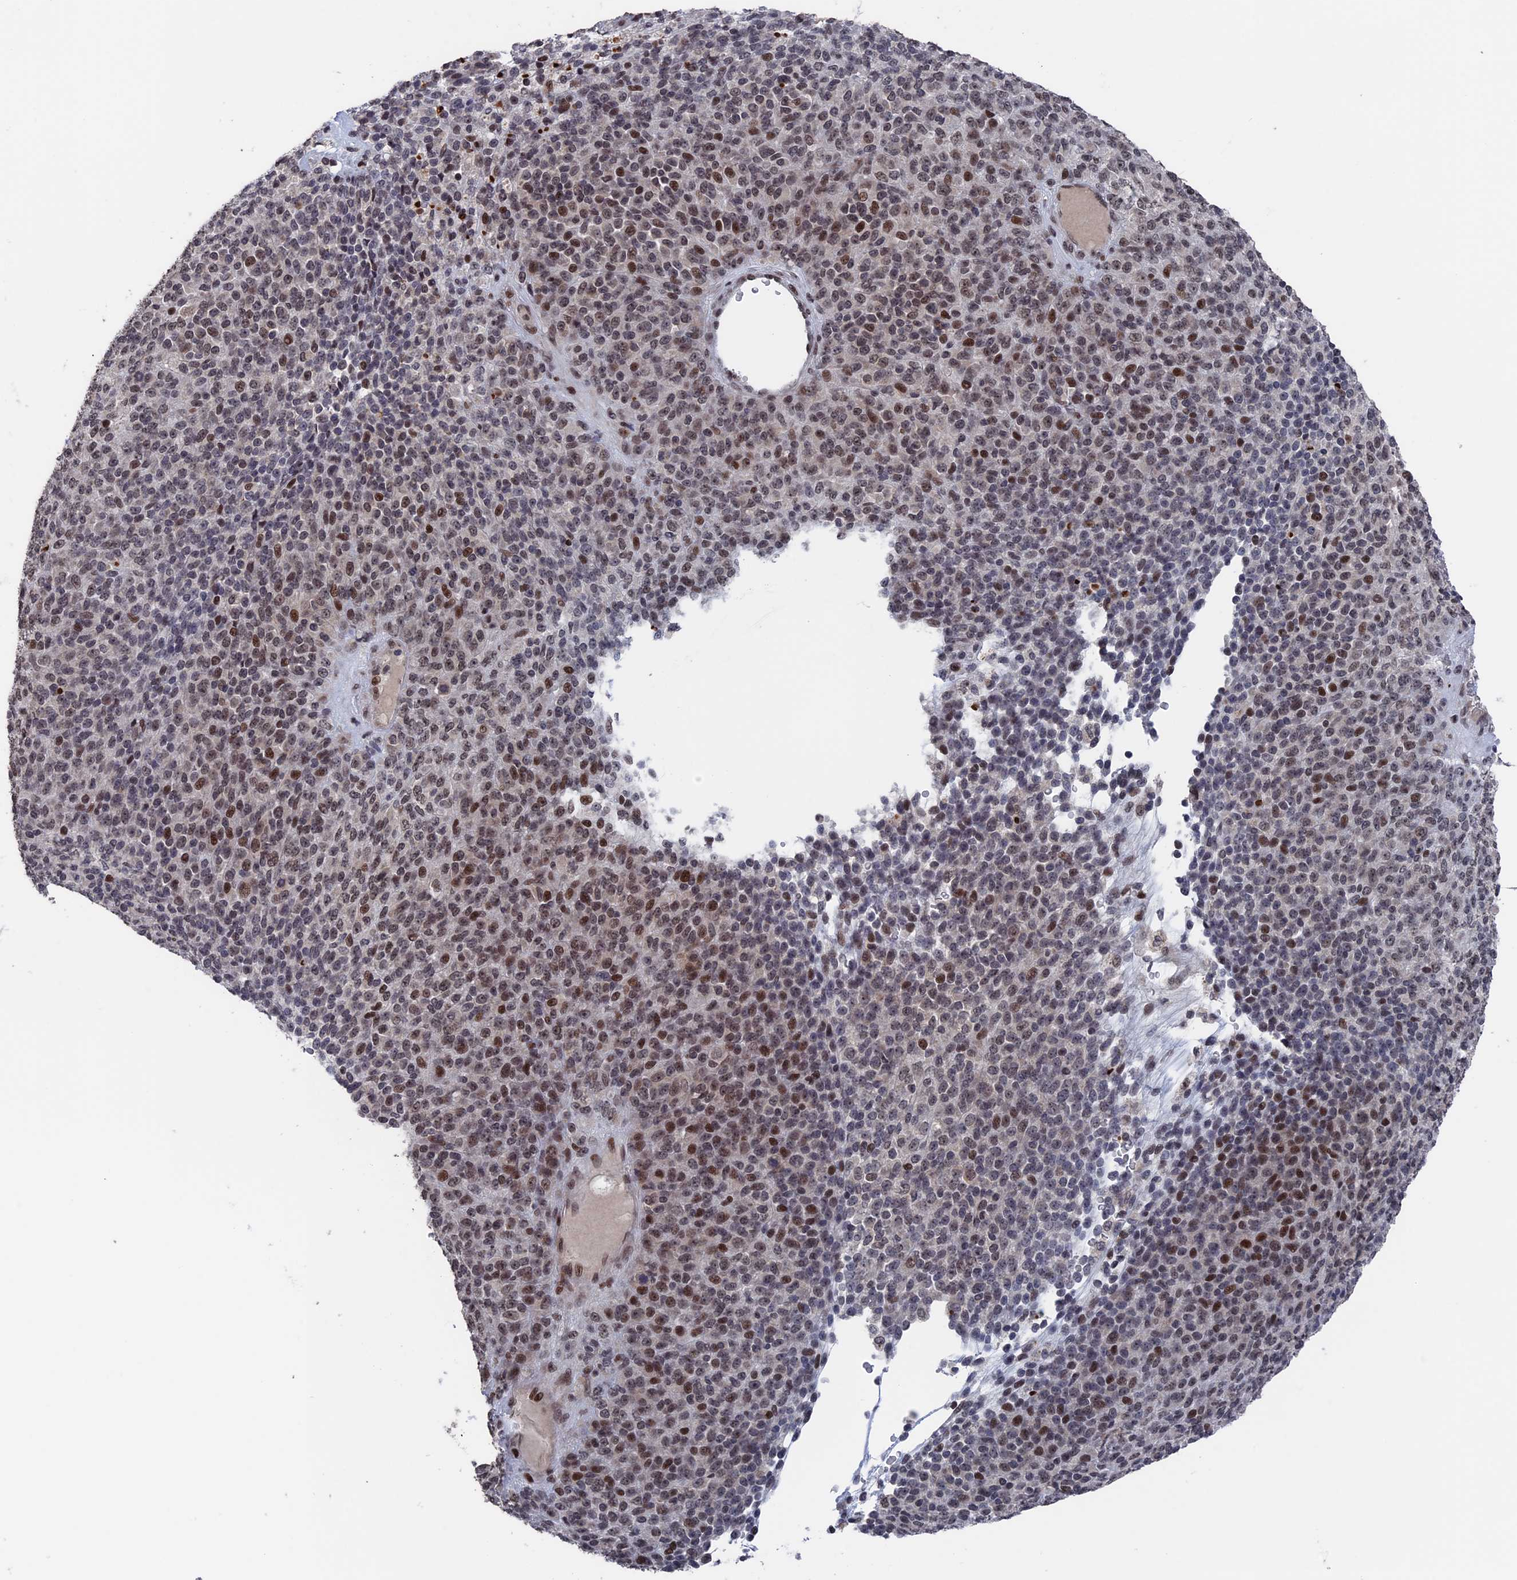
{"staining": {"intensity": "moderate", "quantity": "25%-75%", "location": "nuclear"}, "tissue": "melanoma", "cell_type": "Tumor cells", "image_type": "cancer", "snomed": [{"axis": "morphology", "description": "Malignant melanoma, Metastatic site"}, {"axis": "topography", "description": "Brain"}], "caption": "Human melanoma stained with a brown dye exhibits moderate nuclear positive staining in approximately 25%-75% of tumor cells.", "gene": "NR2C2AP", "patient": {"sex": "female", "age": 56}}